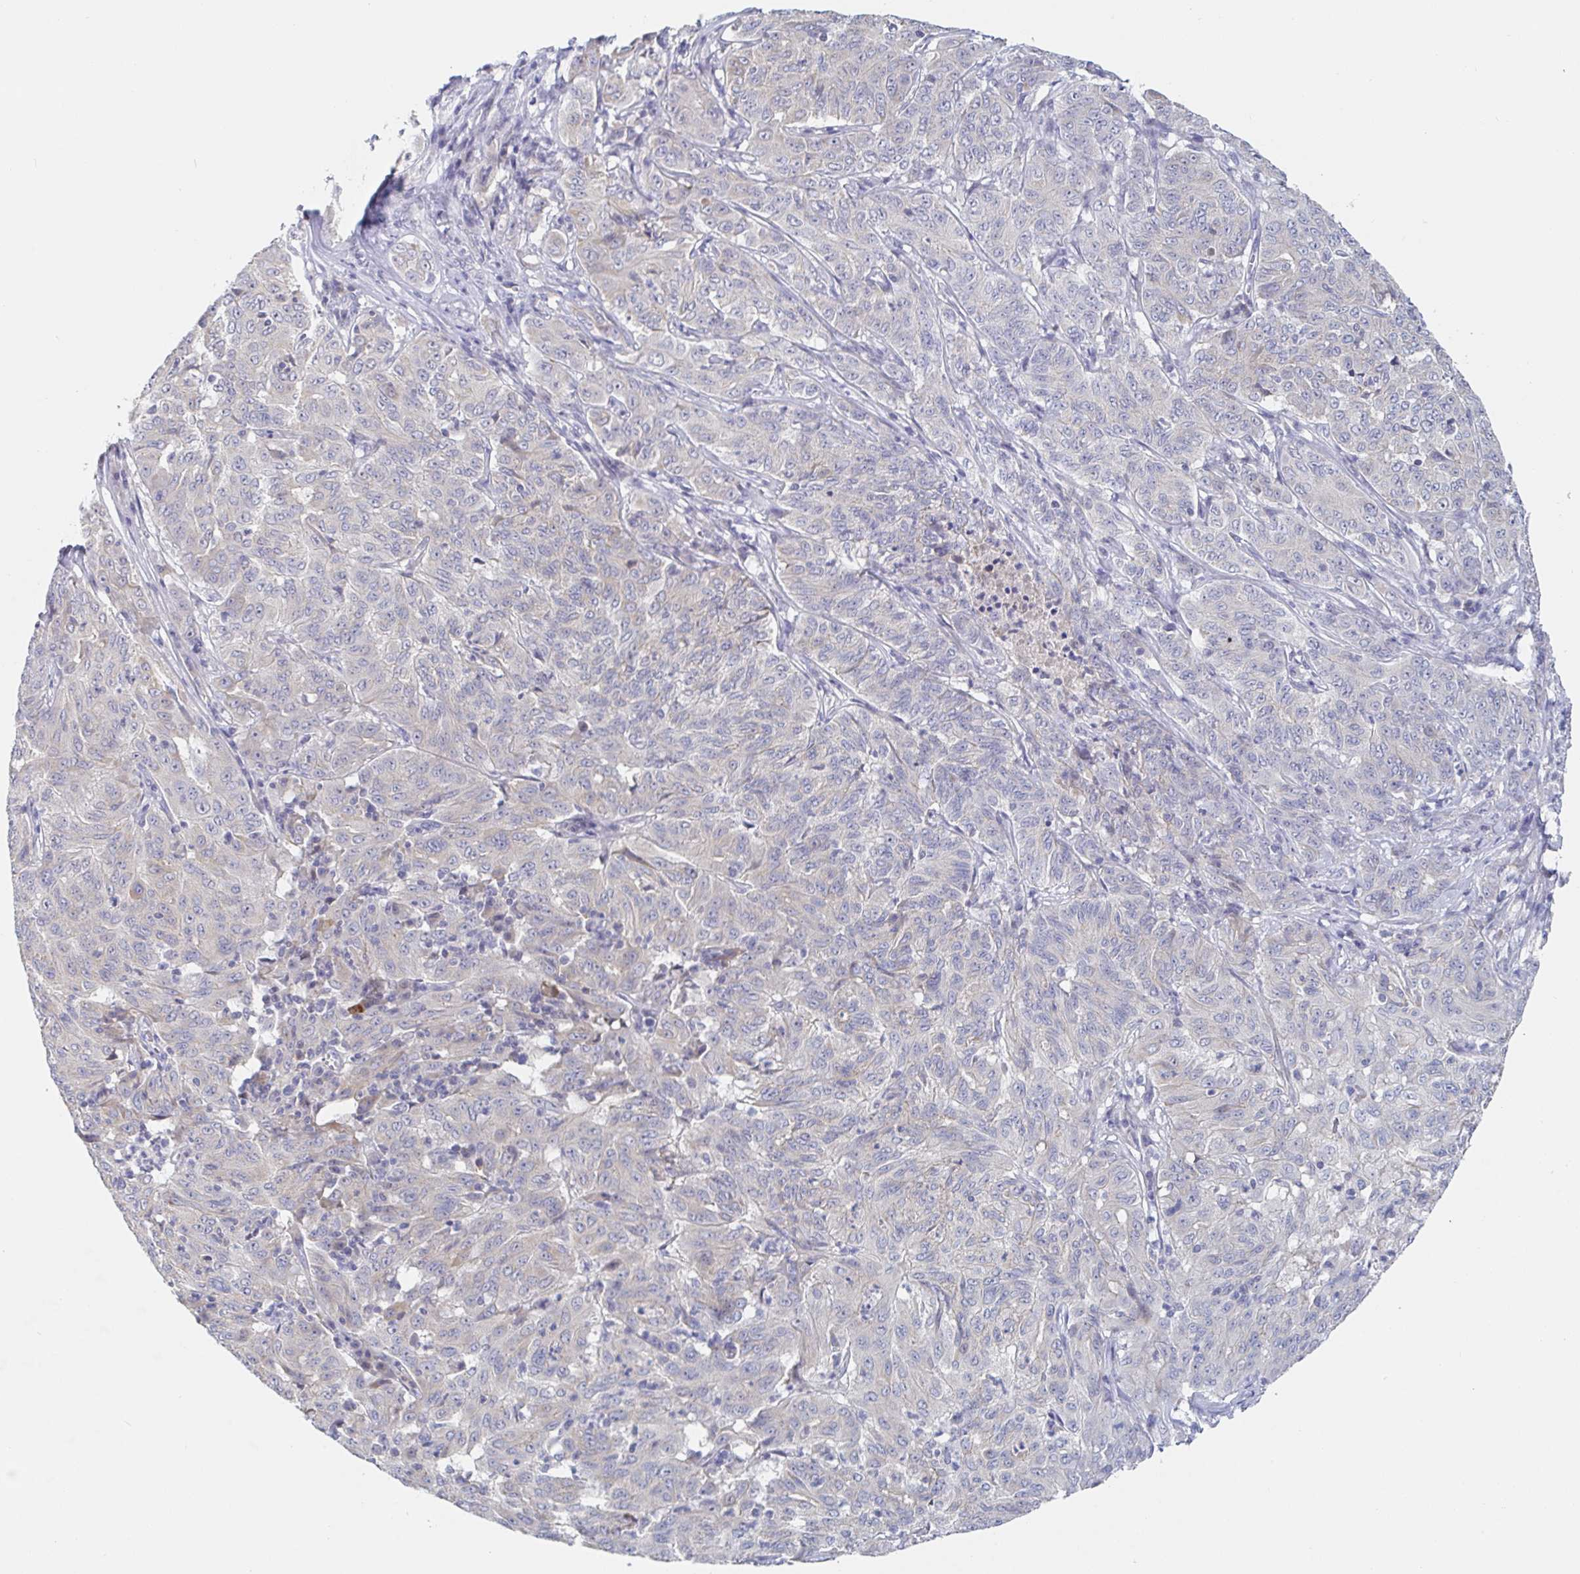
{"staining": {"intensity": "negative", "quantity": "none", "location": "none"}, "tissue": "pancreatic cancer", "cell_type": "Tumor cells", "image_type": "cancer", "snomed": [{"axis": "morphology", "description": "Adenocarcinoma, NOS"}, {"axis": "topography", "description": "Pancreas"}], "caption": "Tumor cells show no significant expression in pancreatic cancer (adenocarcinoma).", "gene": "ZNF430", "patient": {"sex": "male", "age": 63}}